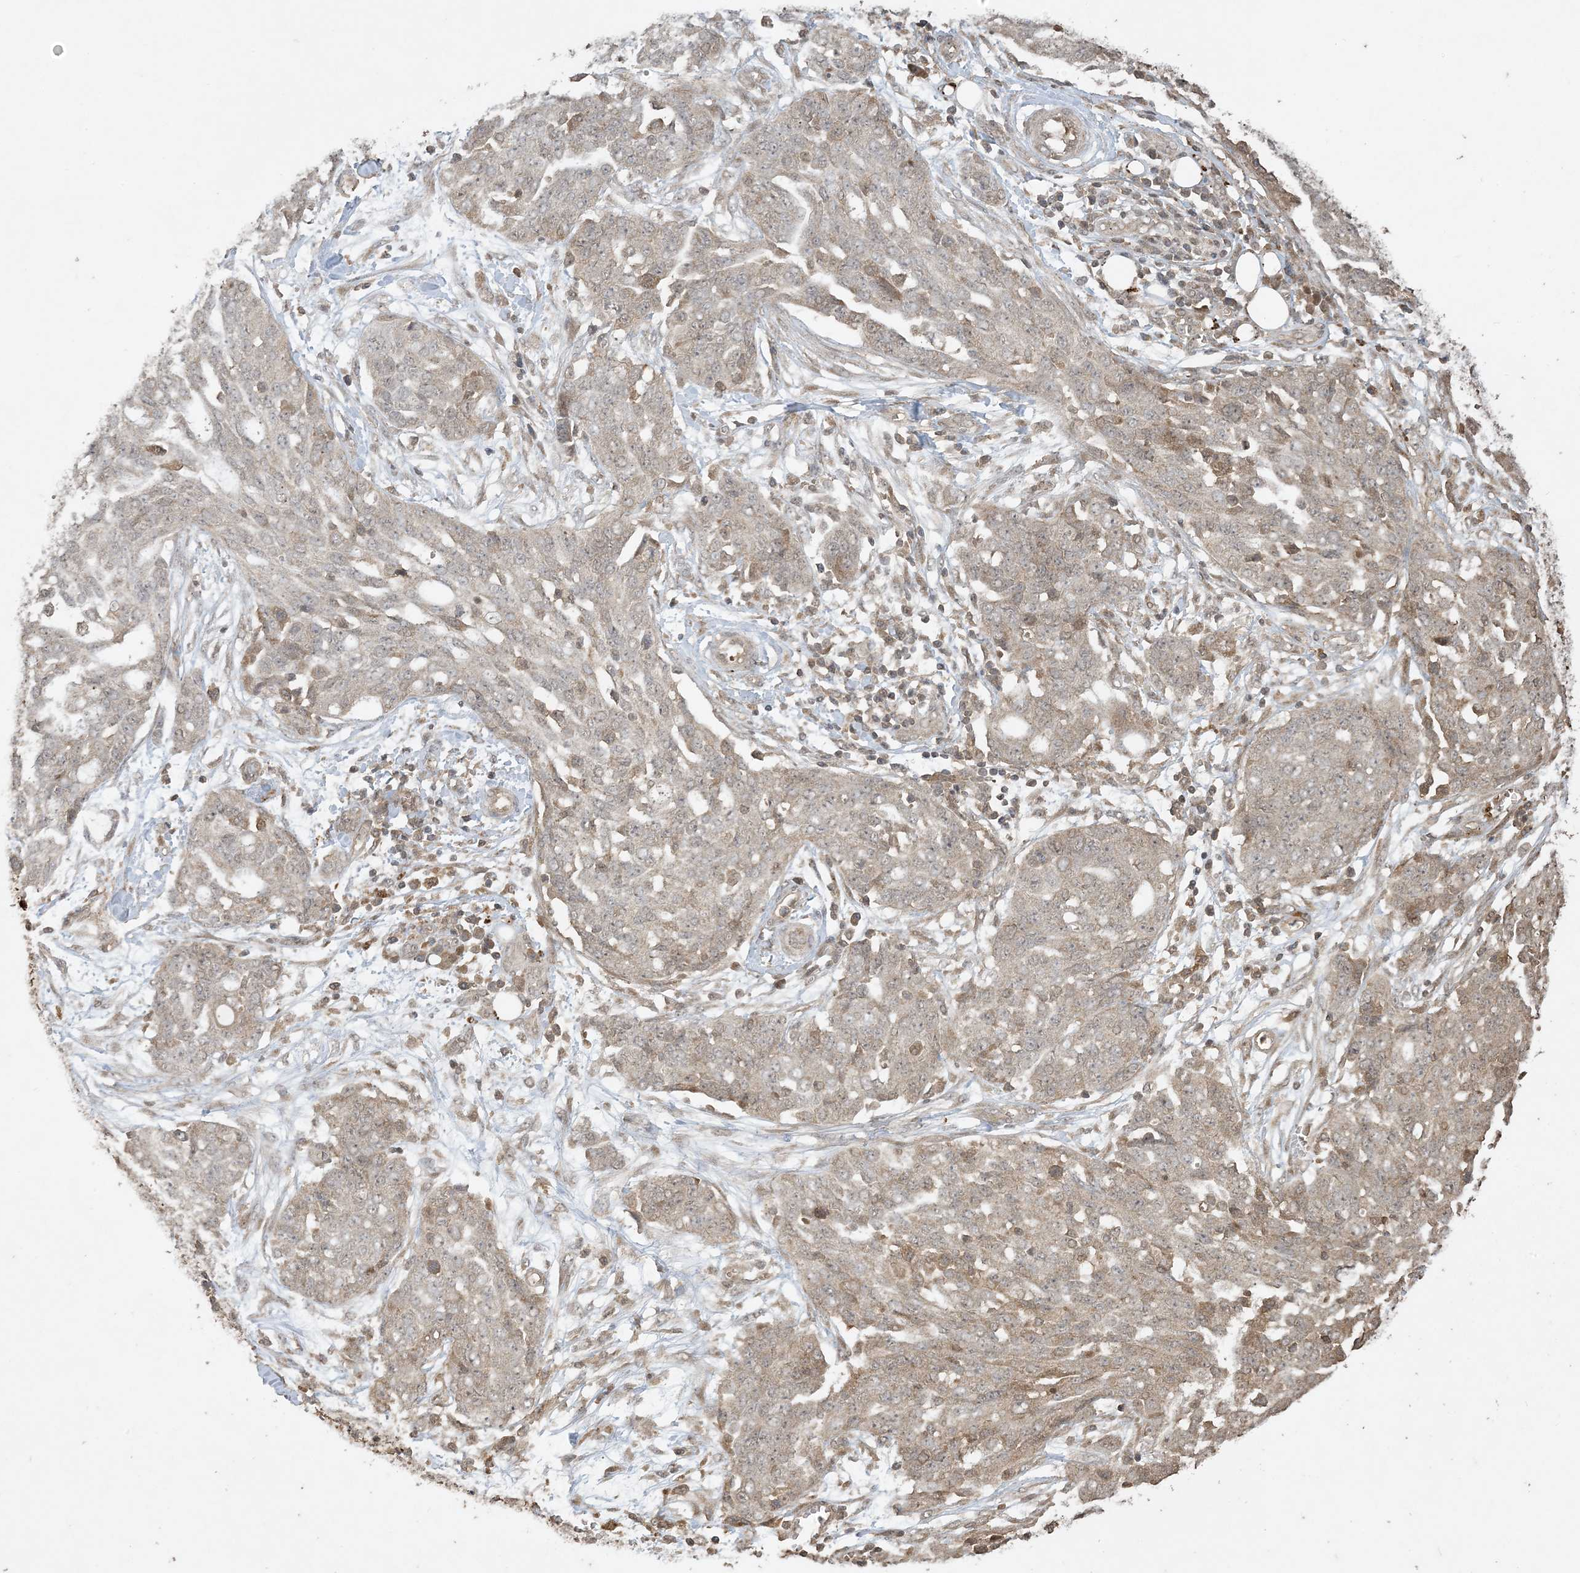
{"staining": {"intensity": "weak", "quantity": "25%-75%", "location": "cytoplasmic/membranous"}, "tissue": "ovarian cancer", "cell_type": "Tumor cells", "image_type": "cancer", "snomed": [{"axis": "morphology", "description": "Cystadenocarcinoma, serous, NOS"}, {"axis": "topography", "description": "Soft tissue"}, {"axis": "topography", "description": "Ovary"}], "caption": "This image shows immunohistochemistry (IHC) staining of ovarian cancer, with low weak cytoplasmic/membranous positivity in about 25%-75% of tumor cells.", "gene": "EFCAB8", "patient": {"sex": "female", "age": 57}}